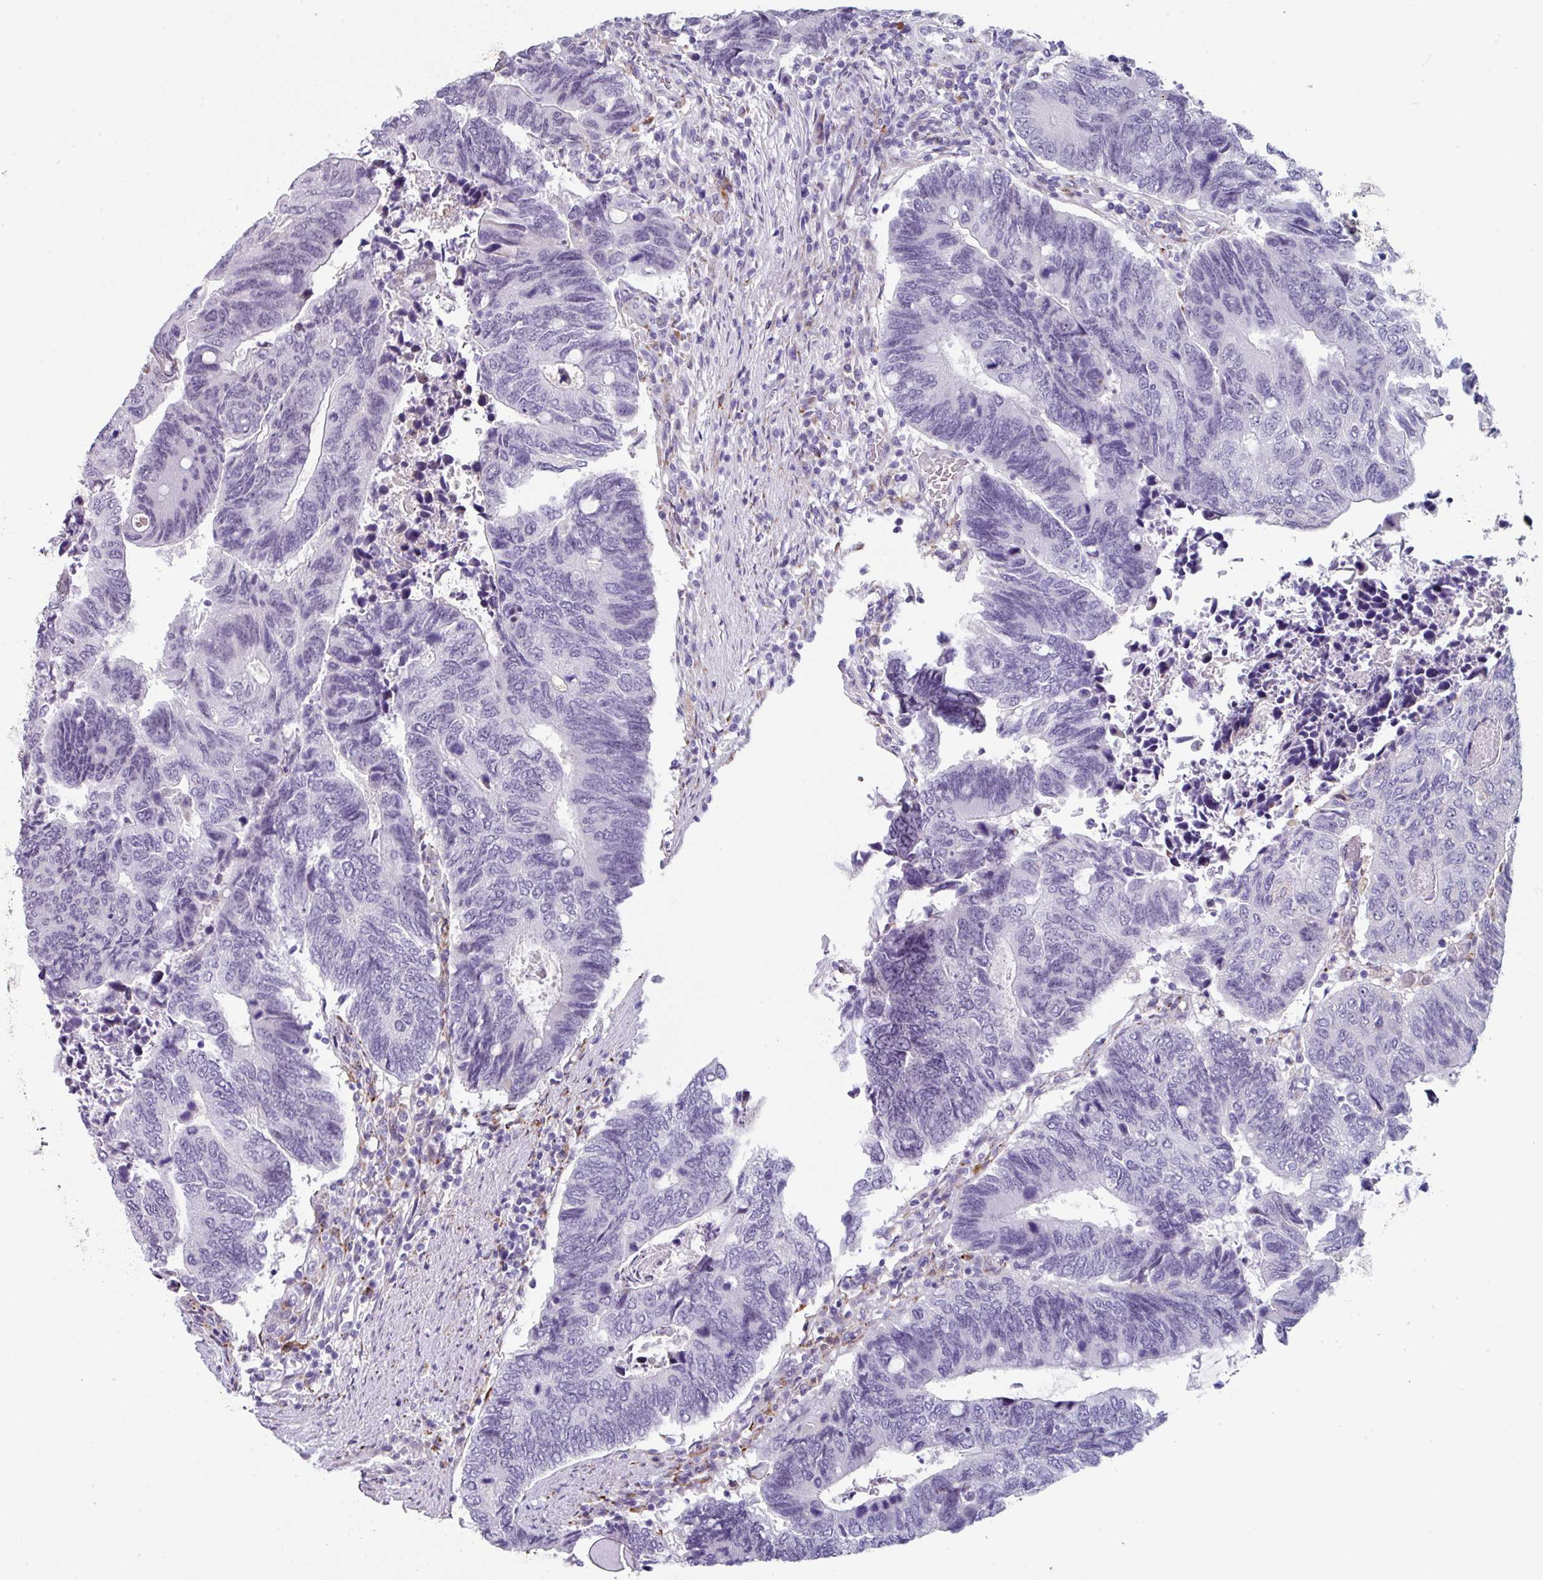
{"staining": {"intensity": "negative", "quantity": "none", "location": "none"}, "tissue": "colorectal cancer", "cell_type": "Tumor cells", "image_type": "cancer", "snomed": [{"axis": "morphology", "description": "Adenocarcinoma, NOS"}, {"axis": "topography", "description": "Colon"}], "caption": "Tumor cells show no significant positivity in colorectal adenocarcinoma.", "gene": "BMS1", "patient": {"sex": "male", "age": 87}}